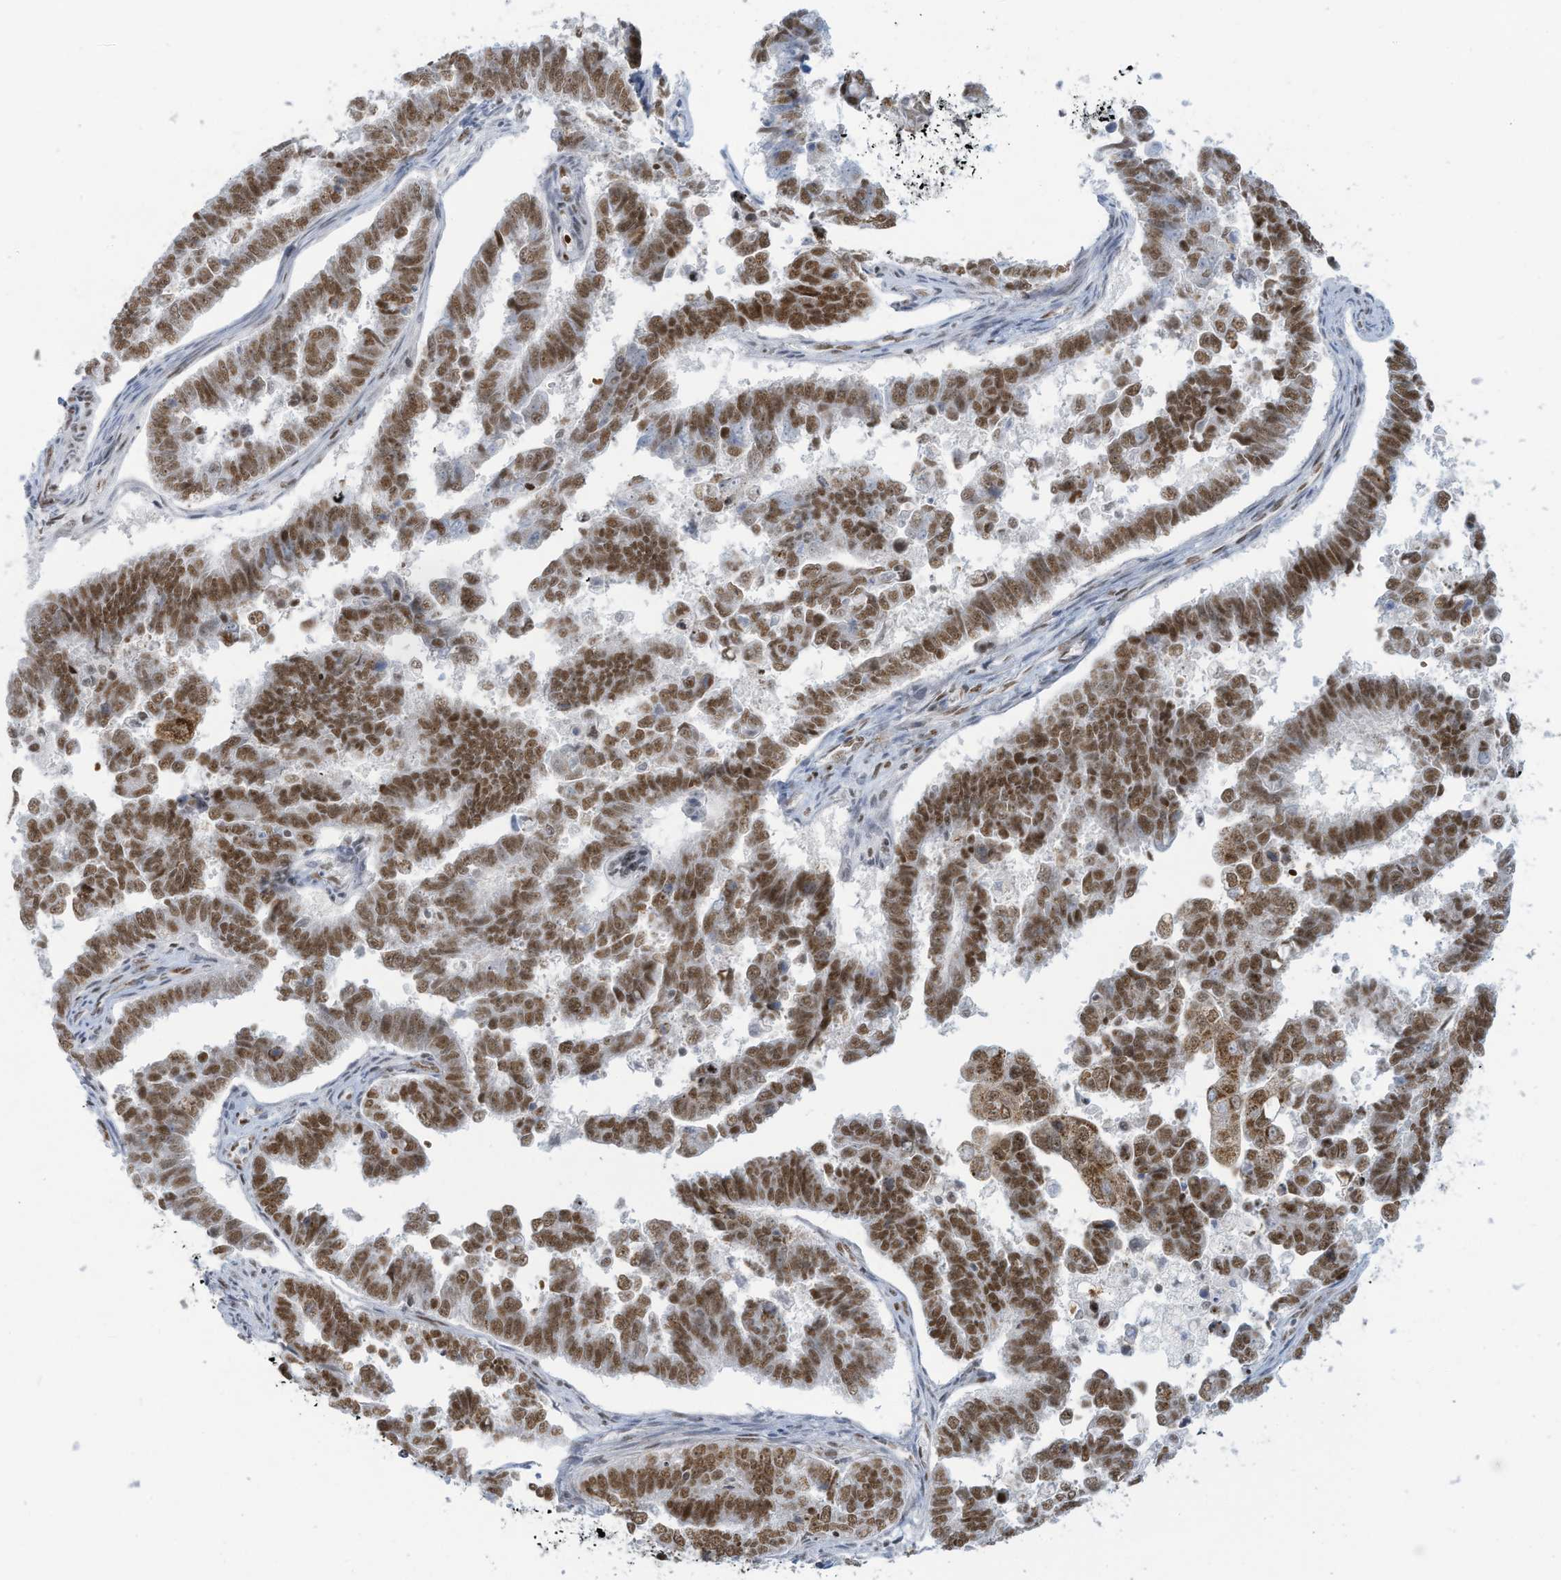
{"staining": {"intensity": "moderate", "quantity": ">75%", "location": "cytoplasmic/membranous,nuclear"}, "tissue": "endometrial cancer", "cell_type": "Tumor cells", "image_type": "cancer", "snomed": [{"axis": "morphology", "description": "Adenocarcinoma, NOS"}, {"axis": "topography", "description": "Endometrium"}], "caption": "Immunohistochemistry of human endometrial cancer (adenocarcinoma) reveals medium levels of moderate cytoplasmic/membranous and nuclear staining in approximately >75% of tumor cells. The staining was performed using DAB, with brown indicating positive protein expression. Nuclei are stained blue with hematoxylin.", "gene": "ECT2L", "patient": {"sex": "female", "age": 75}}